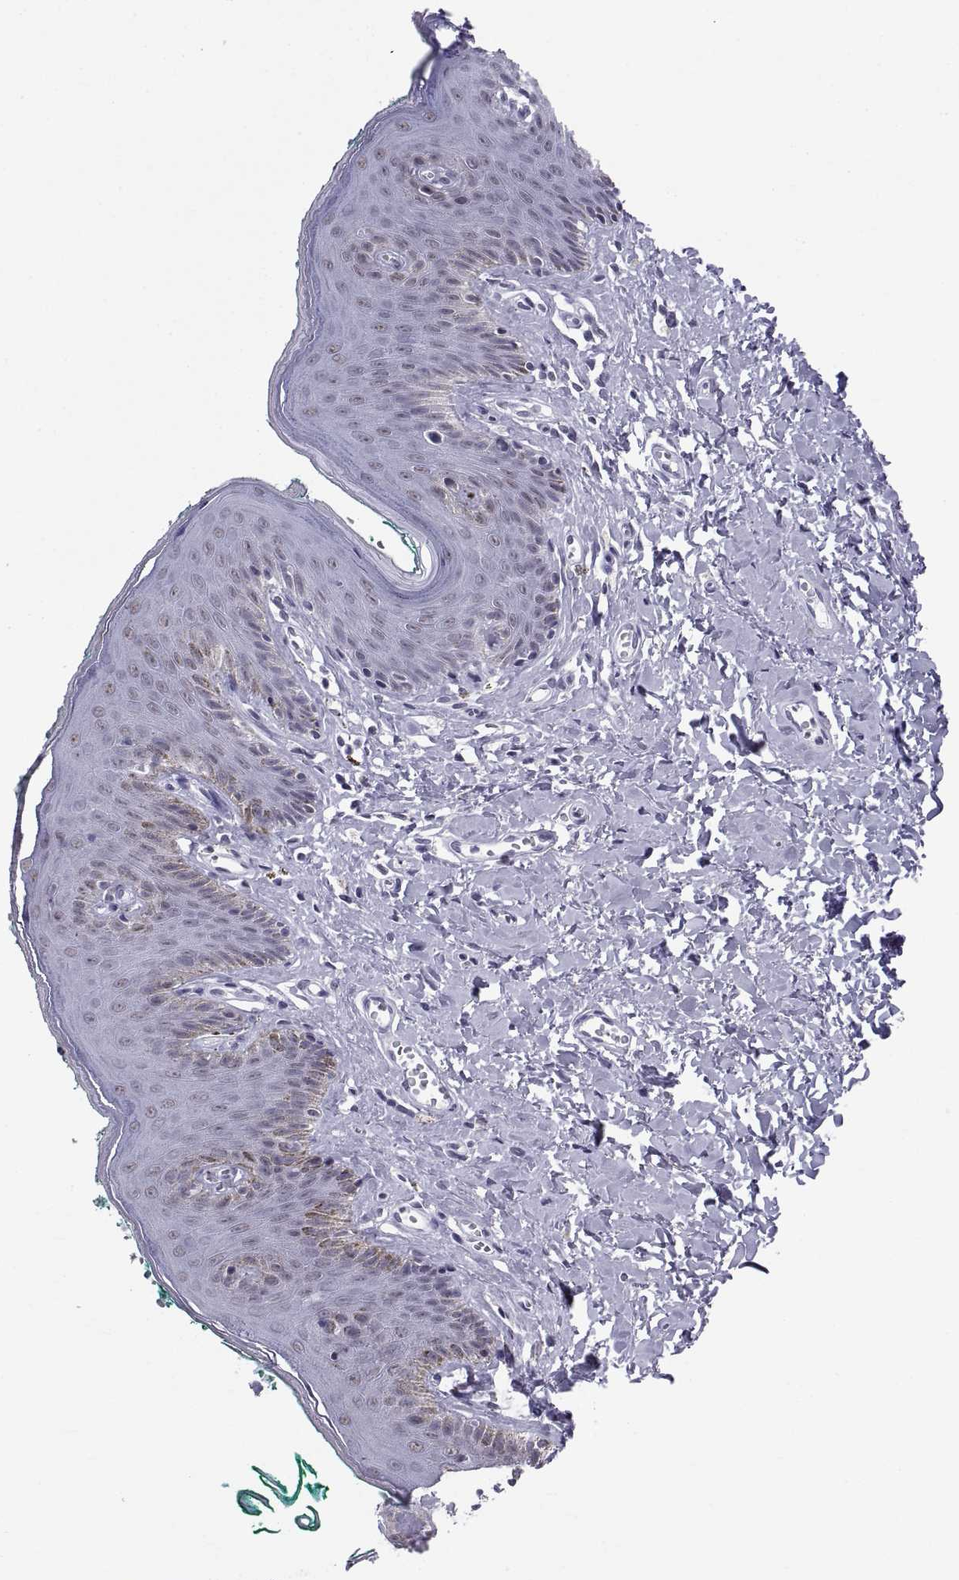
{"staining": {"intensity": "negative", "quantity": "none", "location": "none"}, "tissue": "skin", "cell_type": "Epidermal cells", "image_type": "normal", "snomed": [{"axis": "morphology", "description": "Normal tissue, NOS"}, {"axis": "topography", "description": "Vulva"}], "caption": "The image shows no significant positivity in epidermal cells of skin. (DAB IHC, high magnification).", "gene": "NEUROD6", "patient": {"sex": "female", "age": 66}}